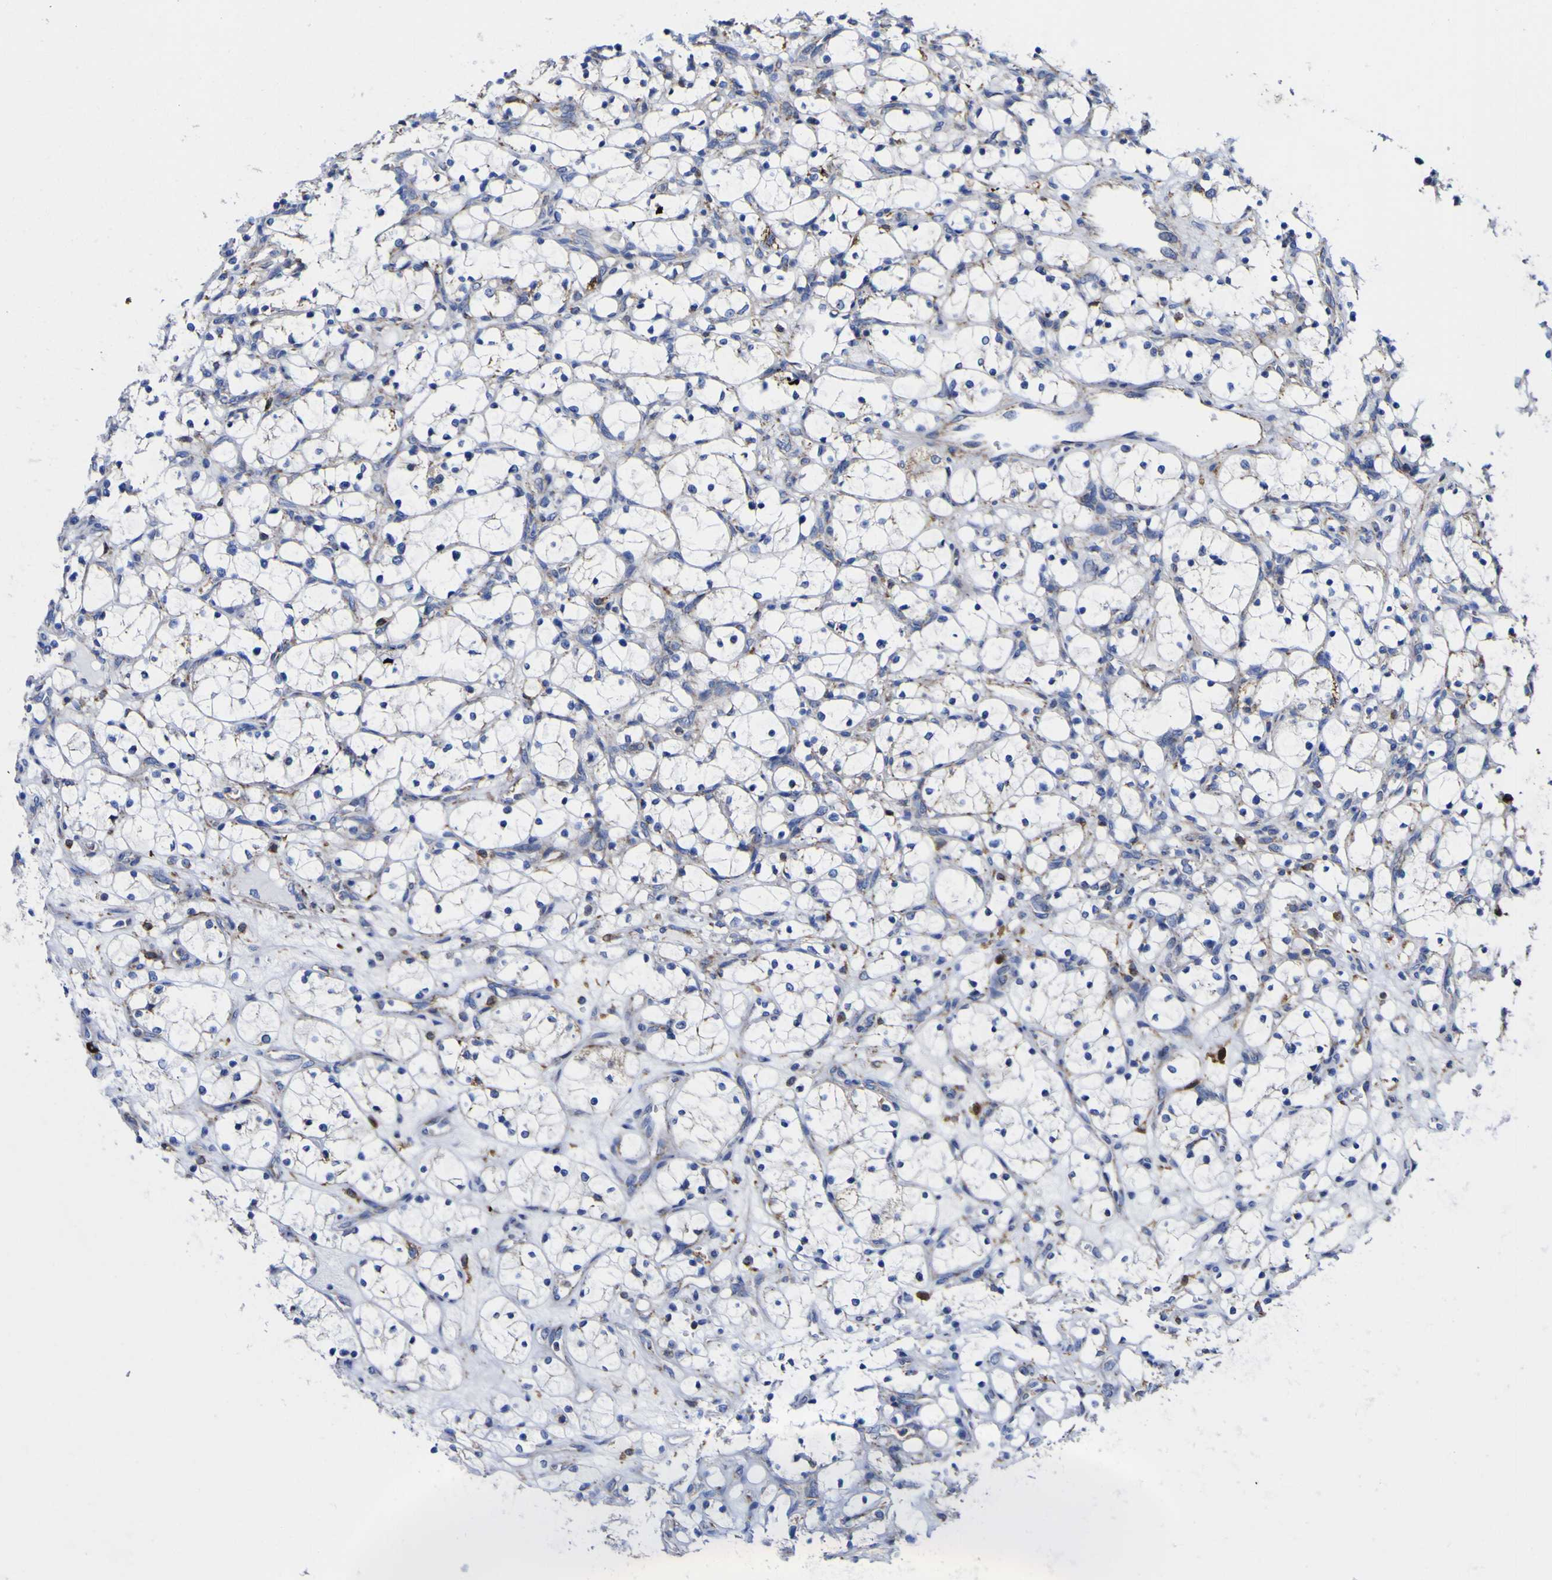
{"staining": {"intensity": "moderate", "quantity": "<25%", "location": "cytoplasmic/membranous"}, "tissue": "renal cancer", "cell_type": "Tumor cells", "image_type": "cancer", "snomed": [{"axis": "morphology", "description": "Adenocarcinoma, NOS"}, {"axis": "topography", "description": "Kidney"}], "caption": "The histopathology image exhibits immunohistochemical staining of adenocarcinoma (renal). There is moderate cytoplasmic/membranous staining is identified in approximately <25% of tumor cells.", "gene": "CCDC90B", "patient": {"sex": "female", "age": 69}}